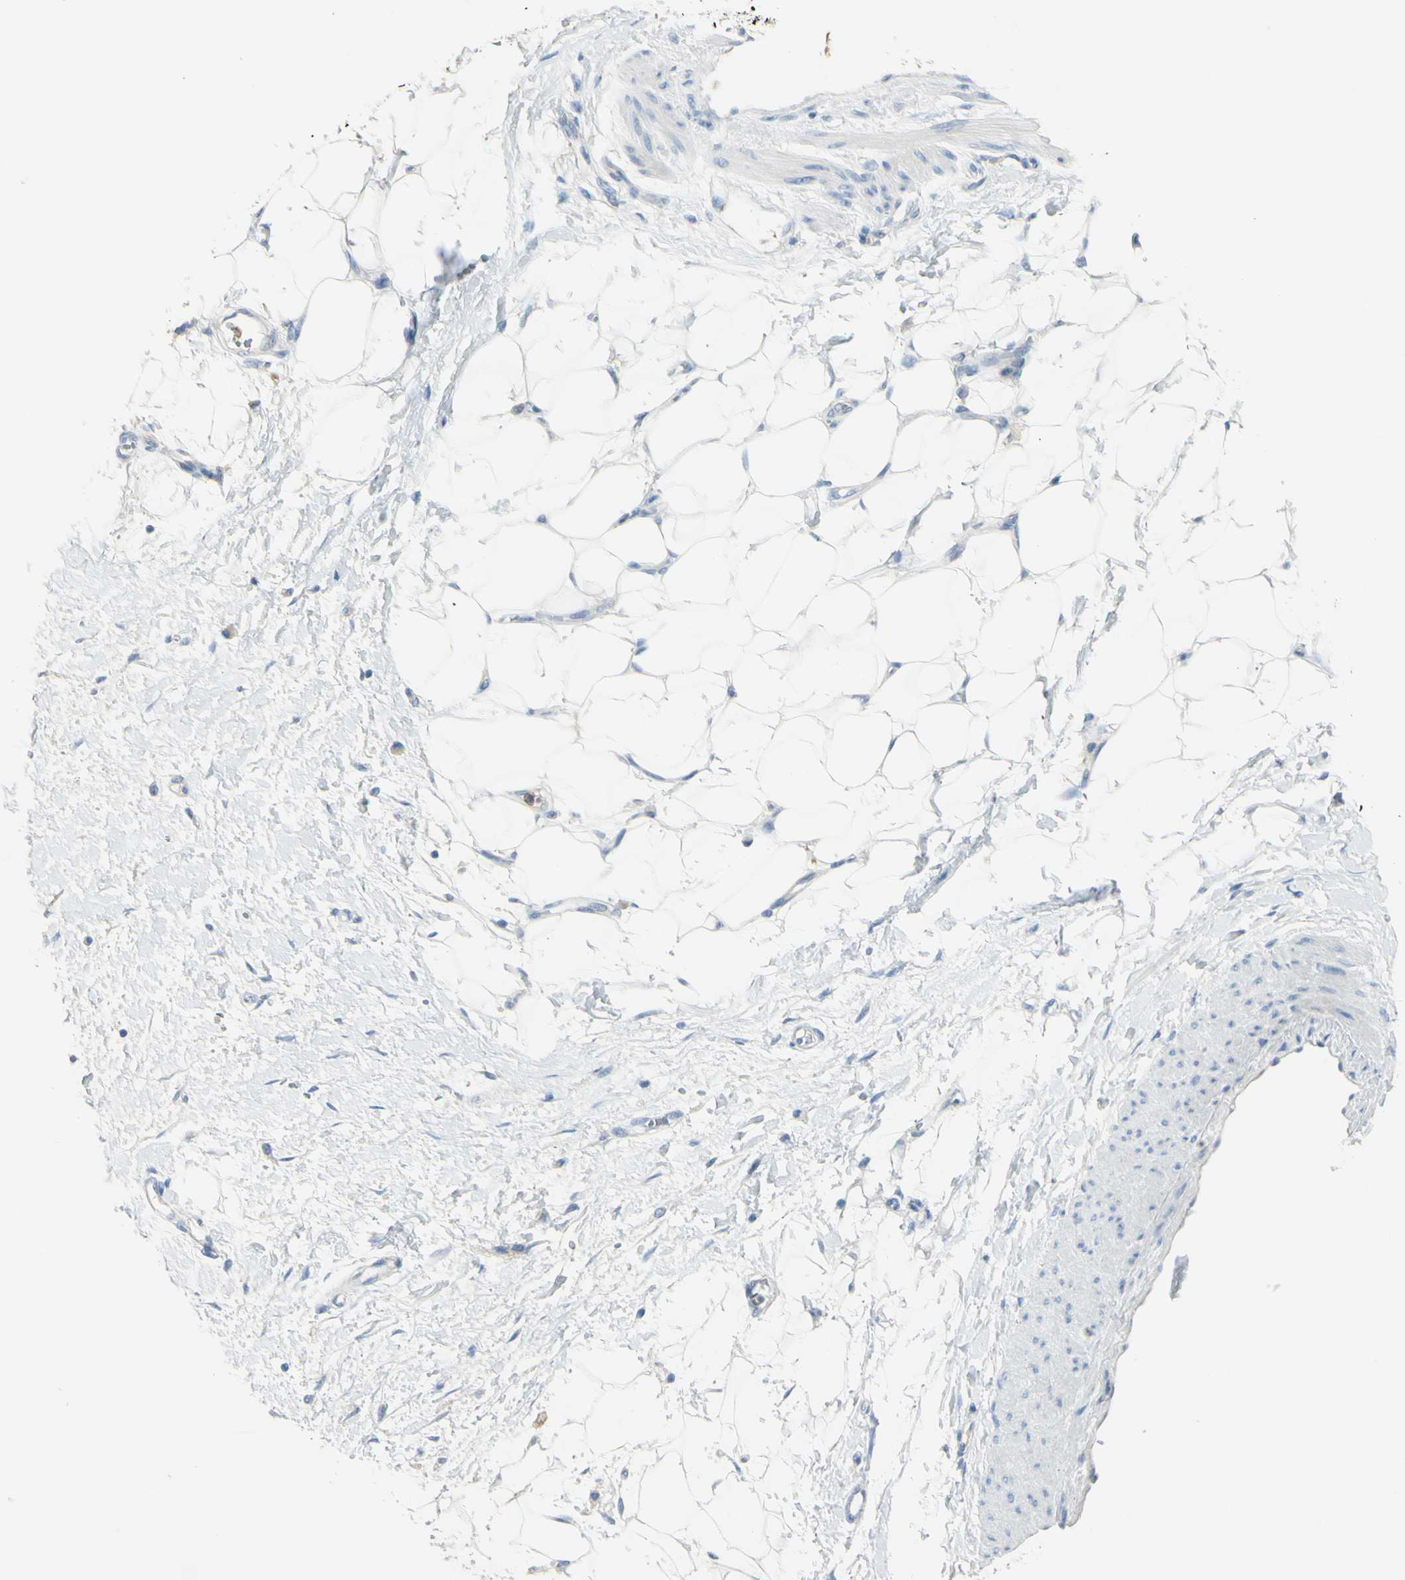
{"staining": {"intensity": "negative", "quantity": "none", "location": "none"}, "tissue": "adipose tissue", "cell_type": "Adipocytes", "image_type": "normal", "snomed": [{"axis": "morphology", "description": "Normal tissue, NOS"}, {"axis": "morphology", "description": "Urothelial carcinoma, High grade"}, {"axis": "topography", "description": "Vascular tissue"}, {"axis": "topography", "description": "Urinary bladder"}], "caption": "This is an immunohistochemistry photomicrograph of benign human adipose tissue. There is no staining in adipocytes.", "gene": "ZNF557", "patient": {"sex": "female", "age": 56}}